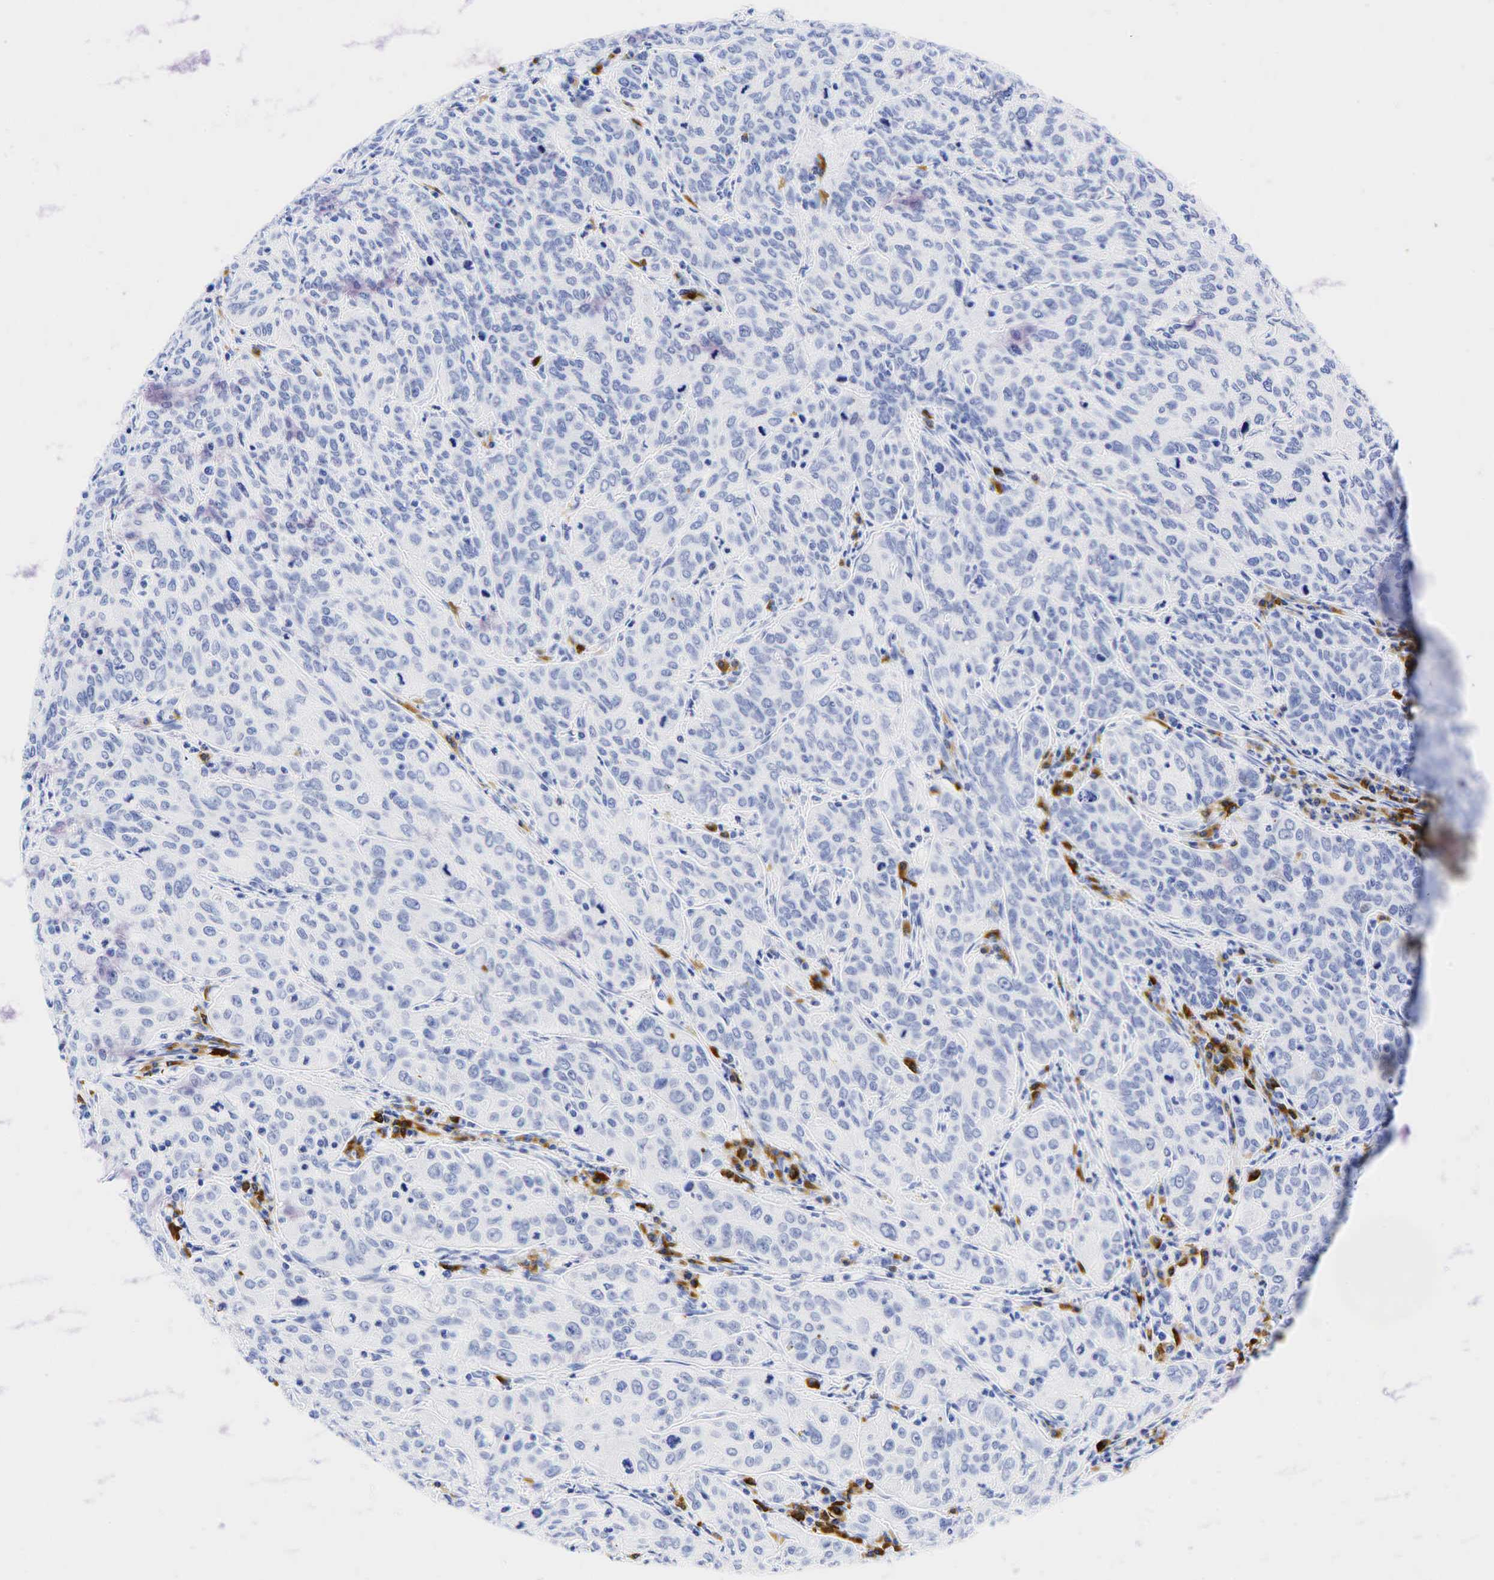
{"staining": {"intensity": "negative", "quantity": "none", "location": "none"}, "tissue": "cervical cancer", "cell_type": "Tumor cells", "image_type": "cancer", "snomed": [{"axis": "morphology", "description": "Squamous cell carcinoma, NOS"}, {"axis": "topography", "description": "Cervix"}], "caption": "Immunohistochemical staining of human cervical cancer (squamous cell carcinoma) reveals no significant staining in tumor cells.", "gene": "CD79A", "patient": {"sex": "female", "age": 38}}